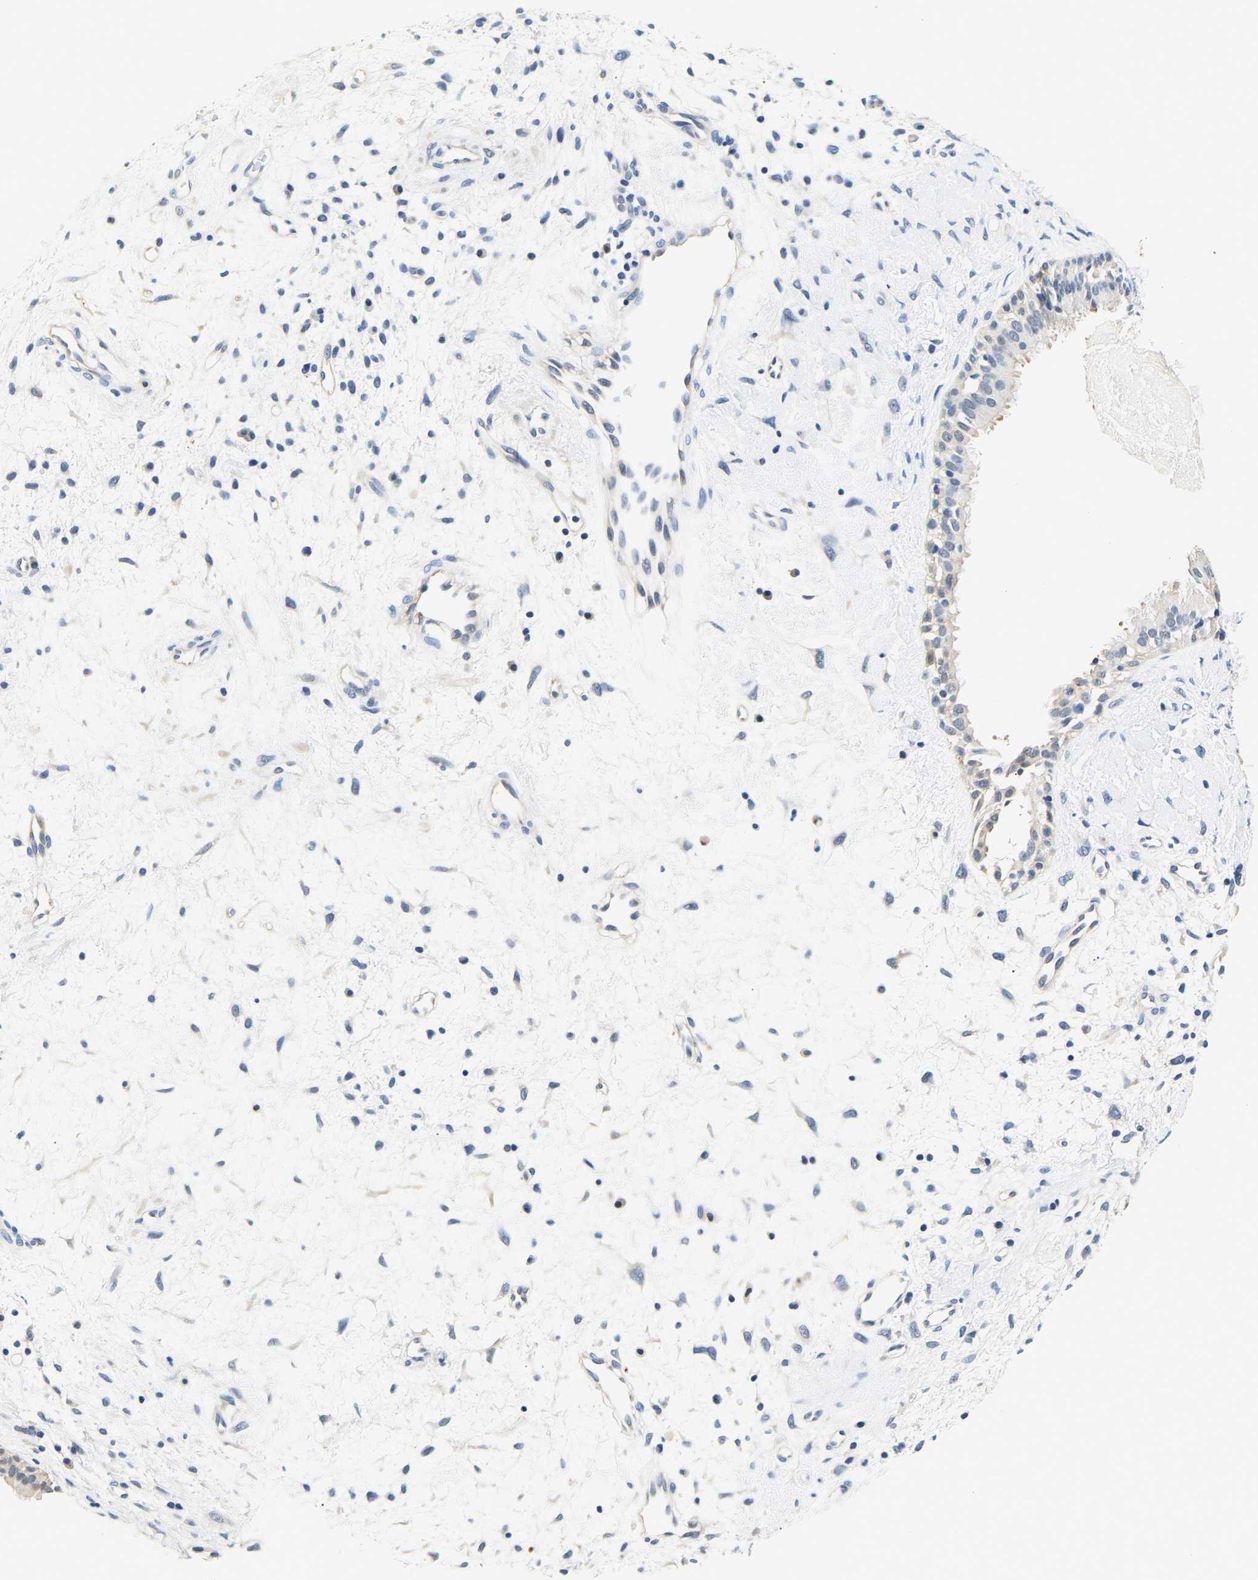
{"staining": {"intensity": "negative", "quantity": "none", "location": "none"}, "tissue": "nasopharynx", "cell_type": "Respiratory epithelial cells", "image_type": "normal", "snomed": [{"axis": "morphology", "description": "Normal tissue, NOS"}, {"axis": "topography", "description": "Nasopharynx"}], "caption": "The image displays no significant staining in respiratory epithelial cells of nasopharynx. (IHC, brightfield microscopy, high magnification).", "gene": "UCHL3", "patient": {"sex": "male", "age": 22}}